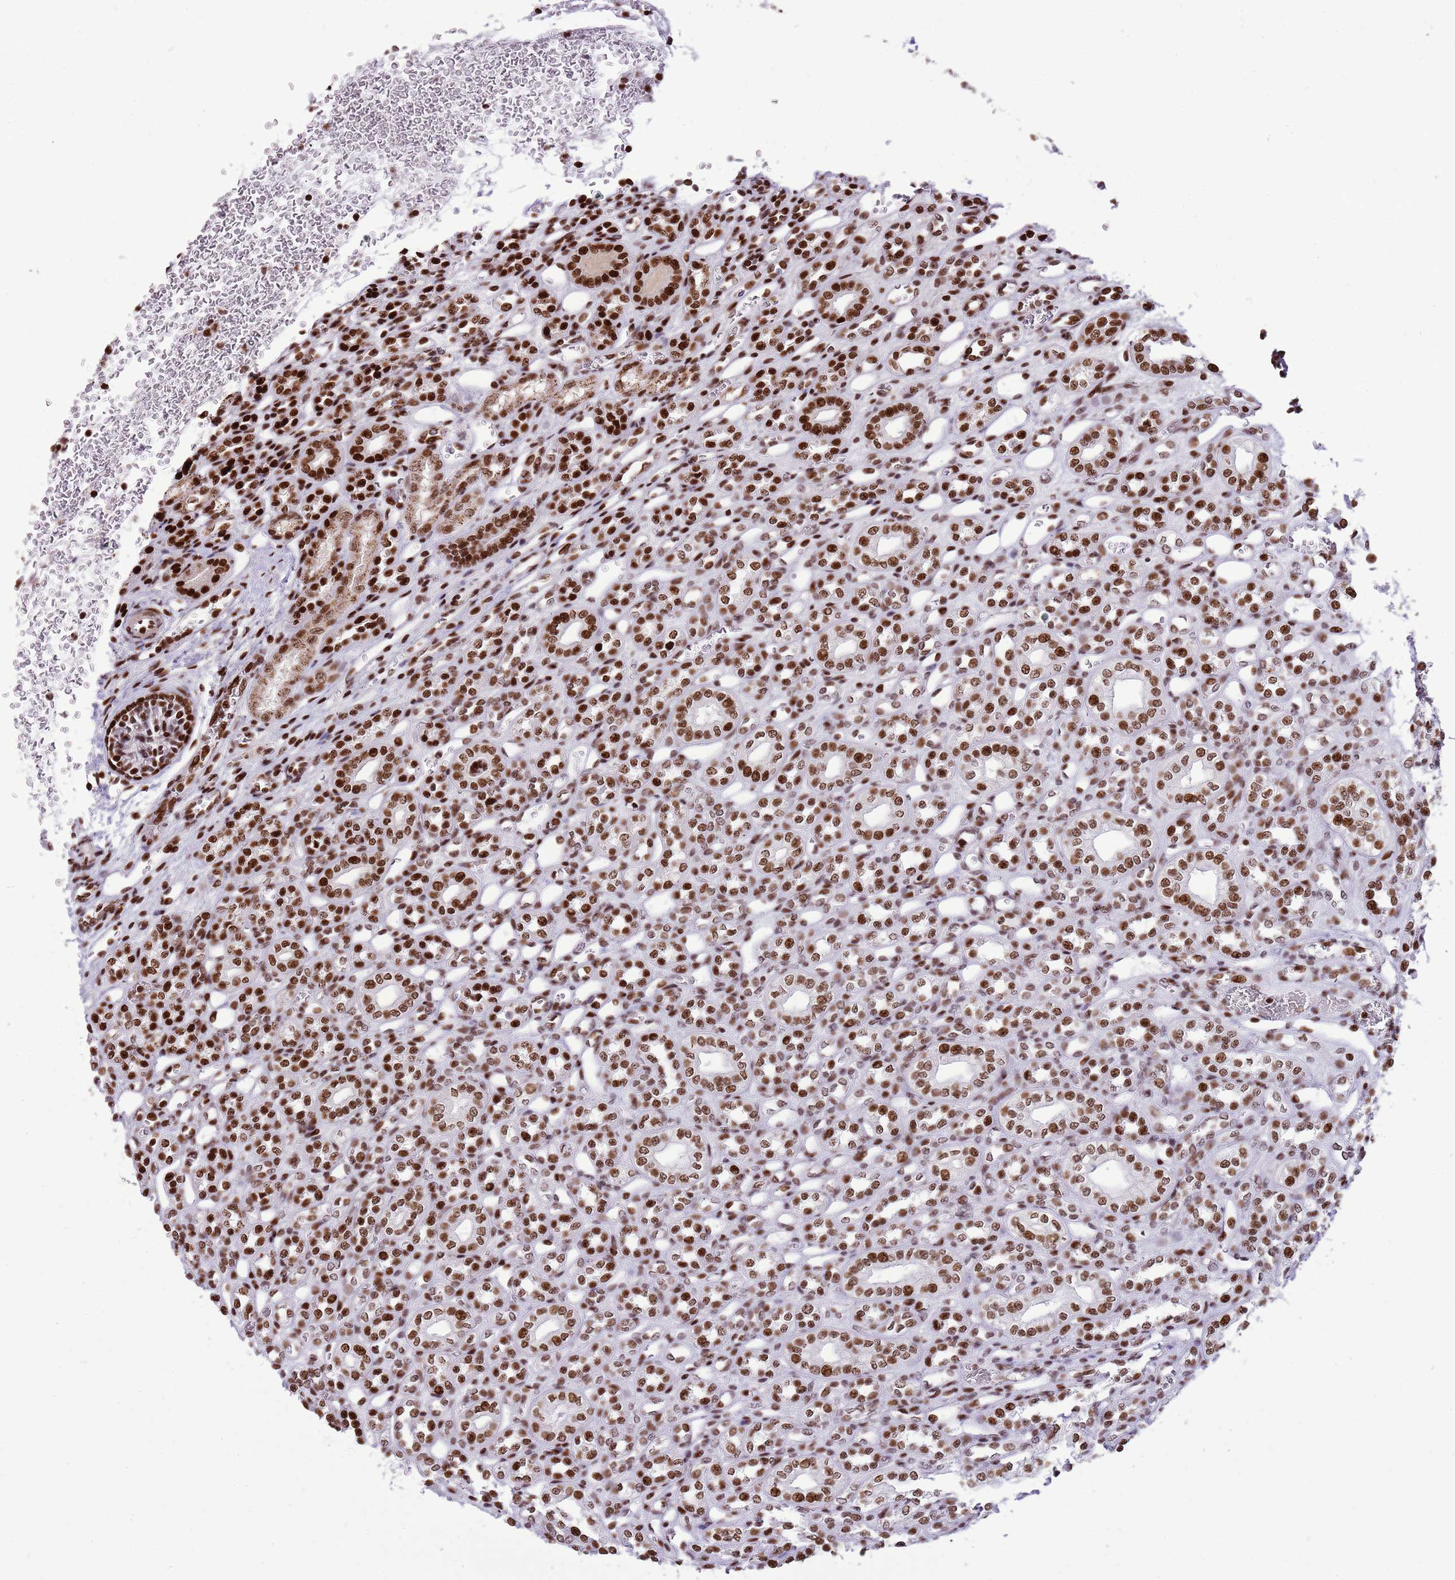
{"staining": {"intensity": "moderate", "quantity": ">75%", "location": "nuclear"}, "tissue": "kidney", "cell_type": "Cells in glomeruli", "image_type": "normal", "snomed": [{"axis": "morphology", "description": "Normal tissue, NOS"}, {"axis": "morphology", "description": "Neoplasm, malignant, NOS"}, {"axis": "topography", "description": "Kidney"}], "caption": "Benign kidney reveals moderate nuclear expression in about >75% of cells in glomeruli, visualized by immunohistochemistry.", "gene": "WASHC4", "patient": {"sex": "female", "age": 1}}